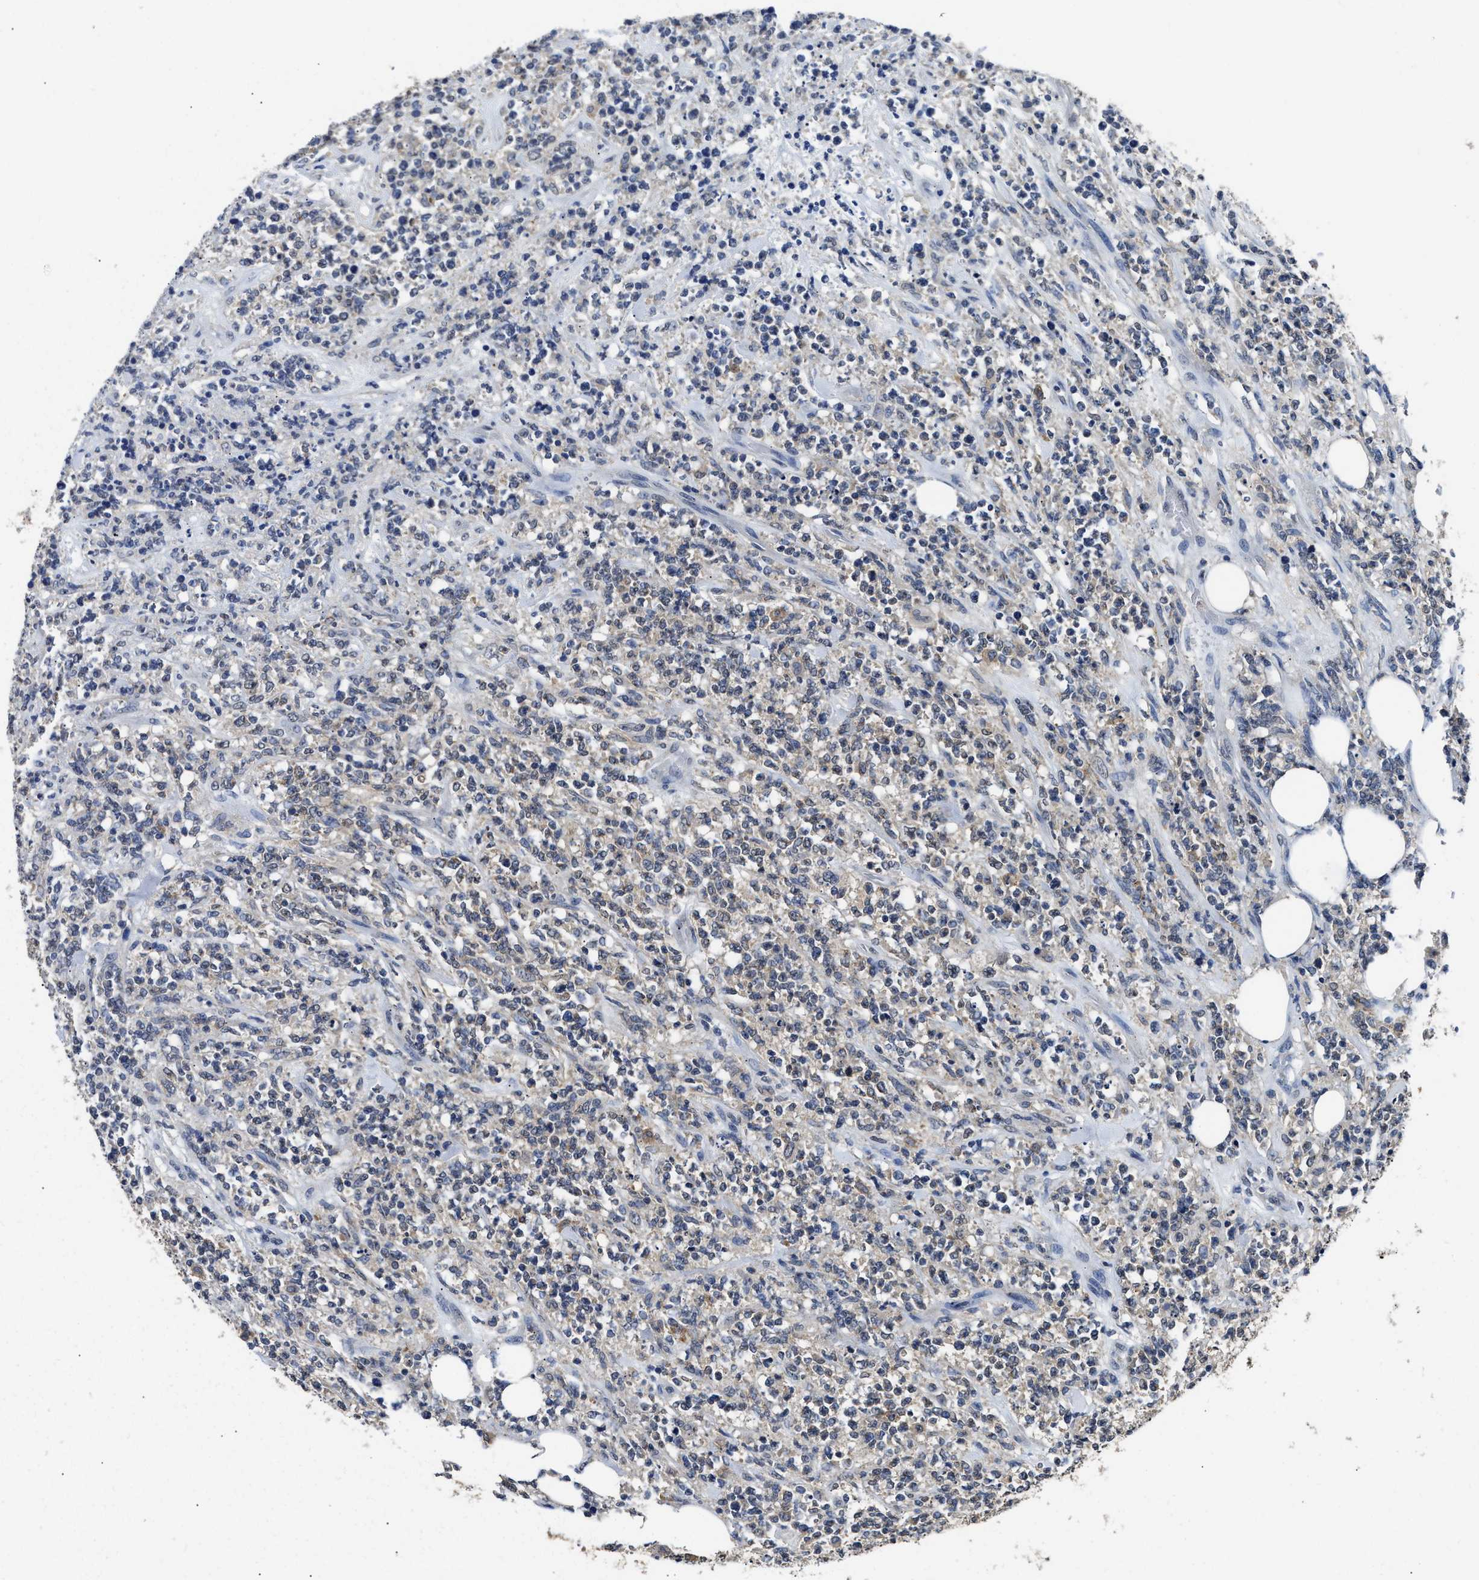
{"staining": {"intensity": "negative", "quantity": "none", "location": "none"}, "tissue": "lymphoma", "cell_type": "Tumor cells", "image_type": "cancer", "snomed": [{"axis": "morphology", "description": "Malignant lymphoma, non-Hodgkin's type, High grade"}, {"axis": "topography", "description": "Soft tissue"}], "caption": "DAB (3,3'-diaminobenzidine) immunohistochemical staining of lymphoma reveals no significant staining in tumor cells. The staining was performed using DAB to visualize the protein expression in brown, while the nuclei were stained in blue with hematoxylin (Magnification: 20x).", "gene": "CTNNA1", "patient": {"sex": "male", "age": 18}}